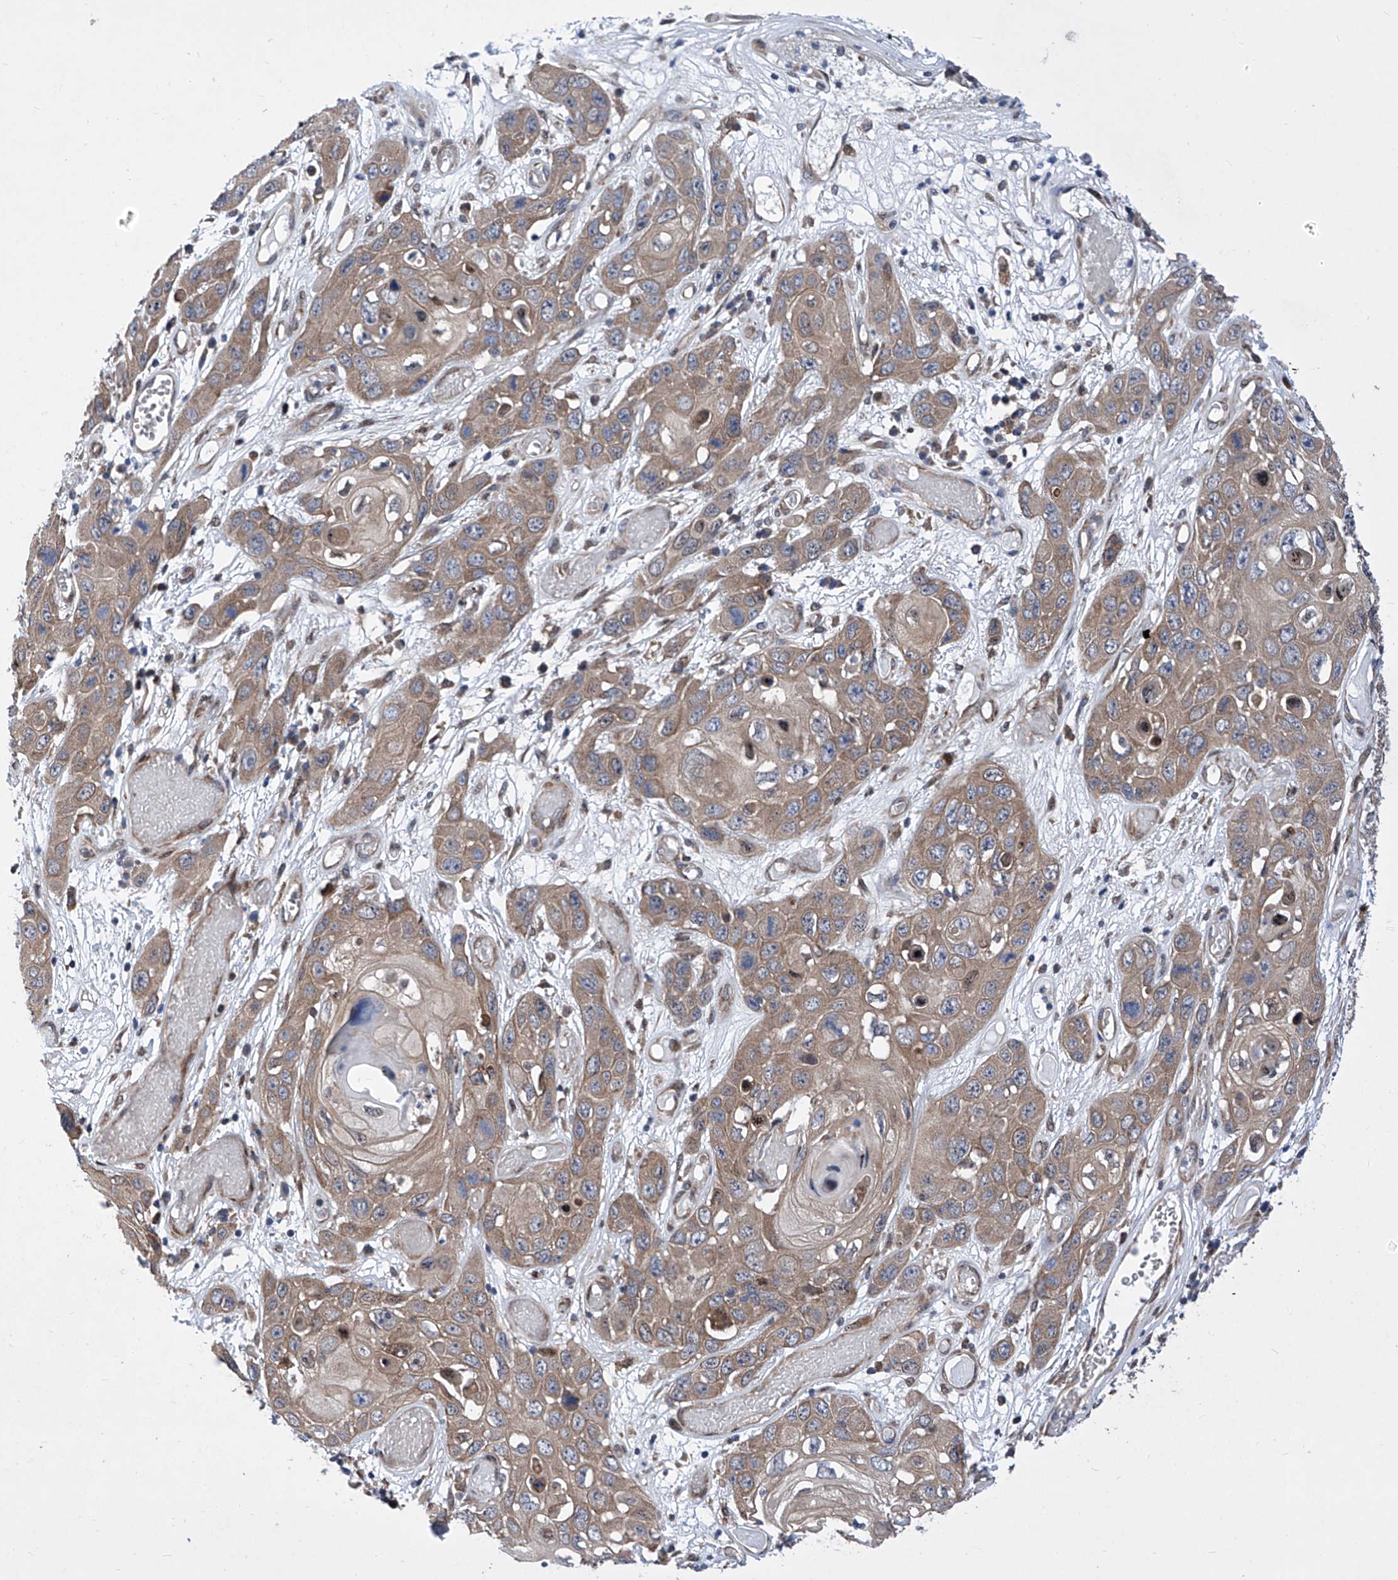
{"staining": {"intensity": "moderate", "quantity": ">75%", "location": "cytoplasmic/membranous"}, "tissue": "skin cancer", "cell_type": "Tumor cells", "image_type": "cancer", "snomed": [{"axis": "morphology", "description": "Squamous cell carcinoma, NOS"}, {"axis": "topography", "description": "Skin"}], "caption": "Skin cancer (squamous cell carcinoma) tissue displays moderate cytoplasmic/membranous expression in about >75% of tumor cells, visualized by immunohistochemistry.", "gene": "KTI12", "patient": {"sex": "male", "age": 55}}